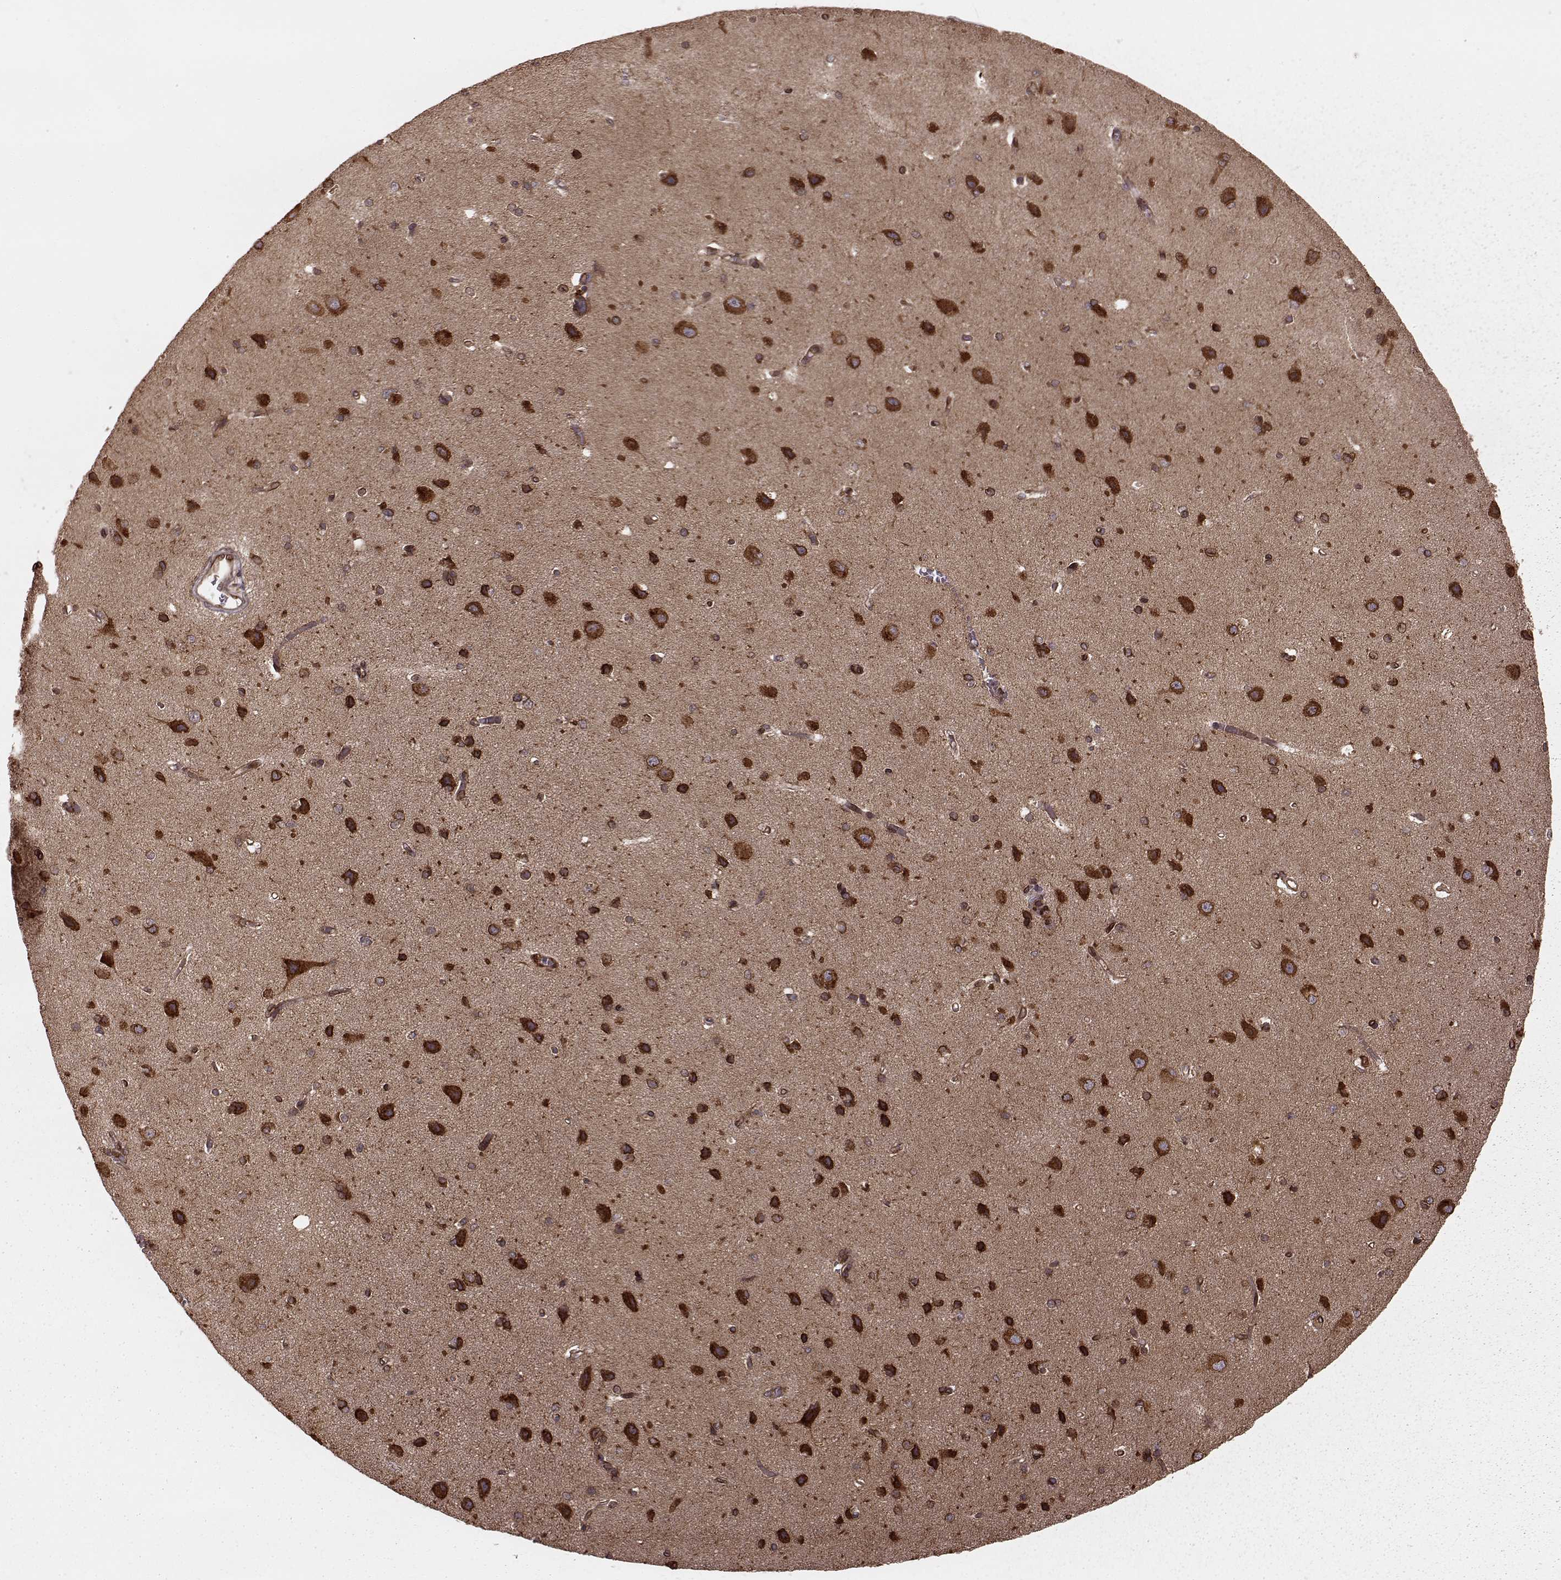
{"staining": {"intensity": "strong", "quantity": ">75%", "location": "cytoplasmic/membranous"}, "tissue": "cerebral cortex", "cell_type": "Endothelial cells", "image_type": "normal", "snomed": [{"axis": "morphology", "description": "Normal tissue, NOS"}, {"axis": "topography", "description": "Cerebral cortex"}], "caption": "Endothelial cells show strong cytoplasmic/membranous staining in approximately >75% of cells in normal cerebral cortex. The staining is performed using DAB (3,3'-diaminobenzidine) brown chromogen to label protein expression. The nuclei are counter-stained blue using hematoxylin.", "gene": "AGPAT1", "patient": {"sex": "male", "age": 37}}